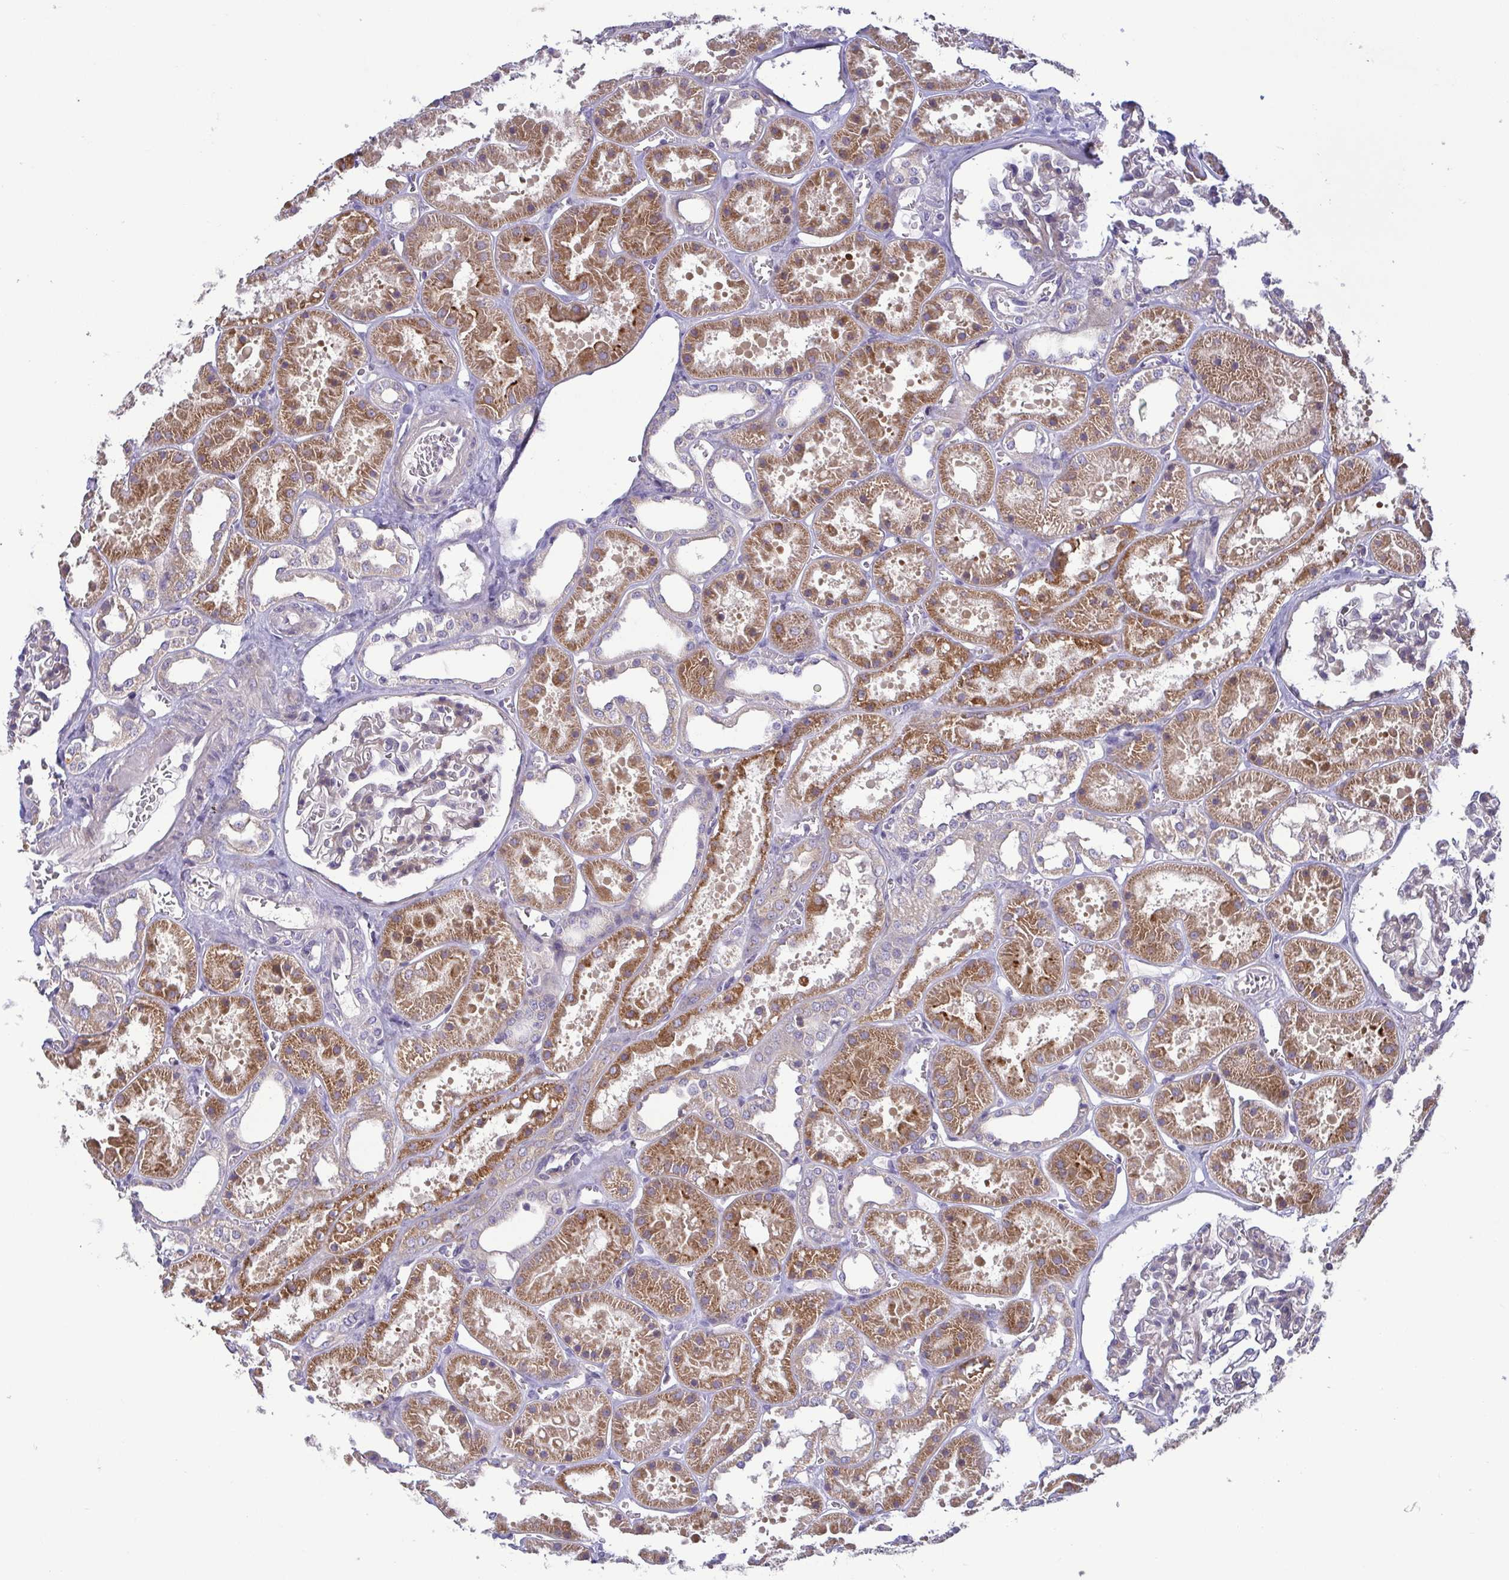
{"staining": {"intensity": "weak", "quantity": "<25%", "location": "cytoplasmic/membranous"}, "tissue": "kidney", "cell_type": "Cells in glomeruli", "image_type": "normal", "snomed": [{"axis": "morphology", "description": "Normal tissue, NOS"}, {"axis": "topography", "description": "Kidney"}], "caption": "High power microscopy photomicrograph of an immunohistochemistry (IHC) image of normal kidney, revealing no significant positivity in cells in glomeruli. (Stains: DAB (3,3'-diaminobenzidine) IHC with hematoxylin counter stain, Microscopy: brightfield microscopy at high magnification).", "gene": "LMF2", "patient": {"sex": "female", "age": 41}}